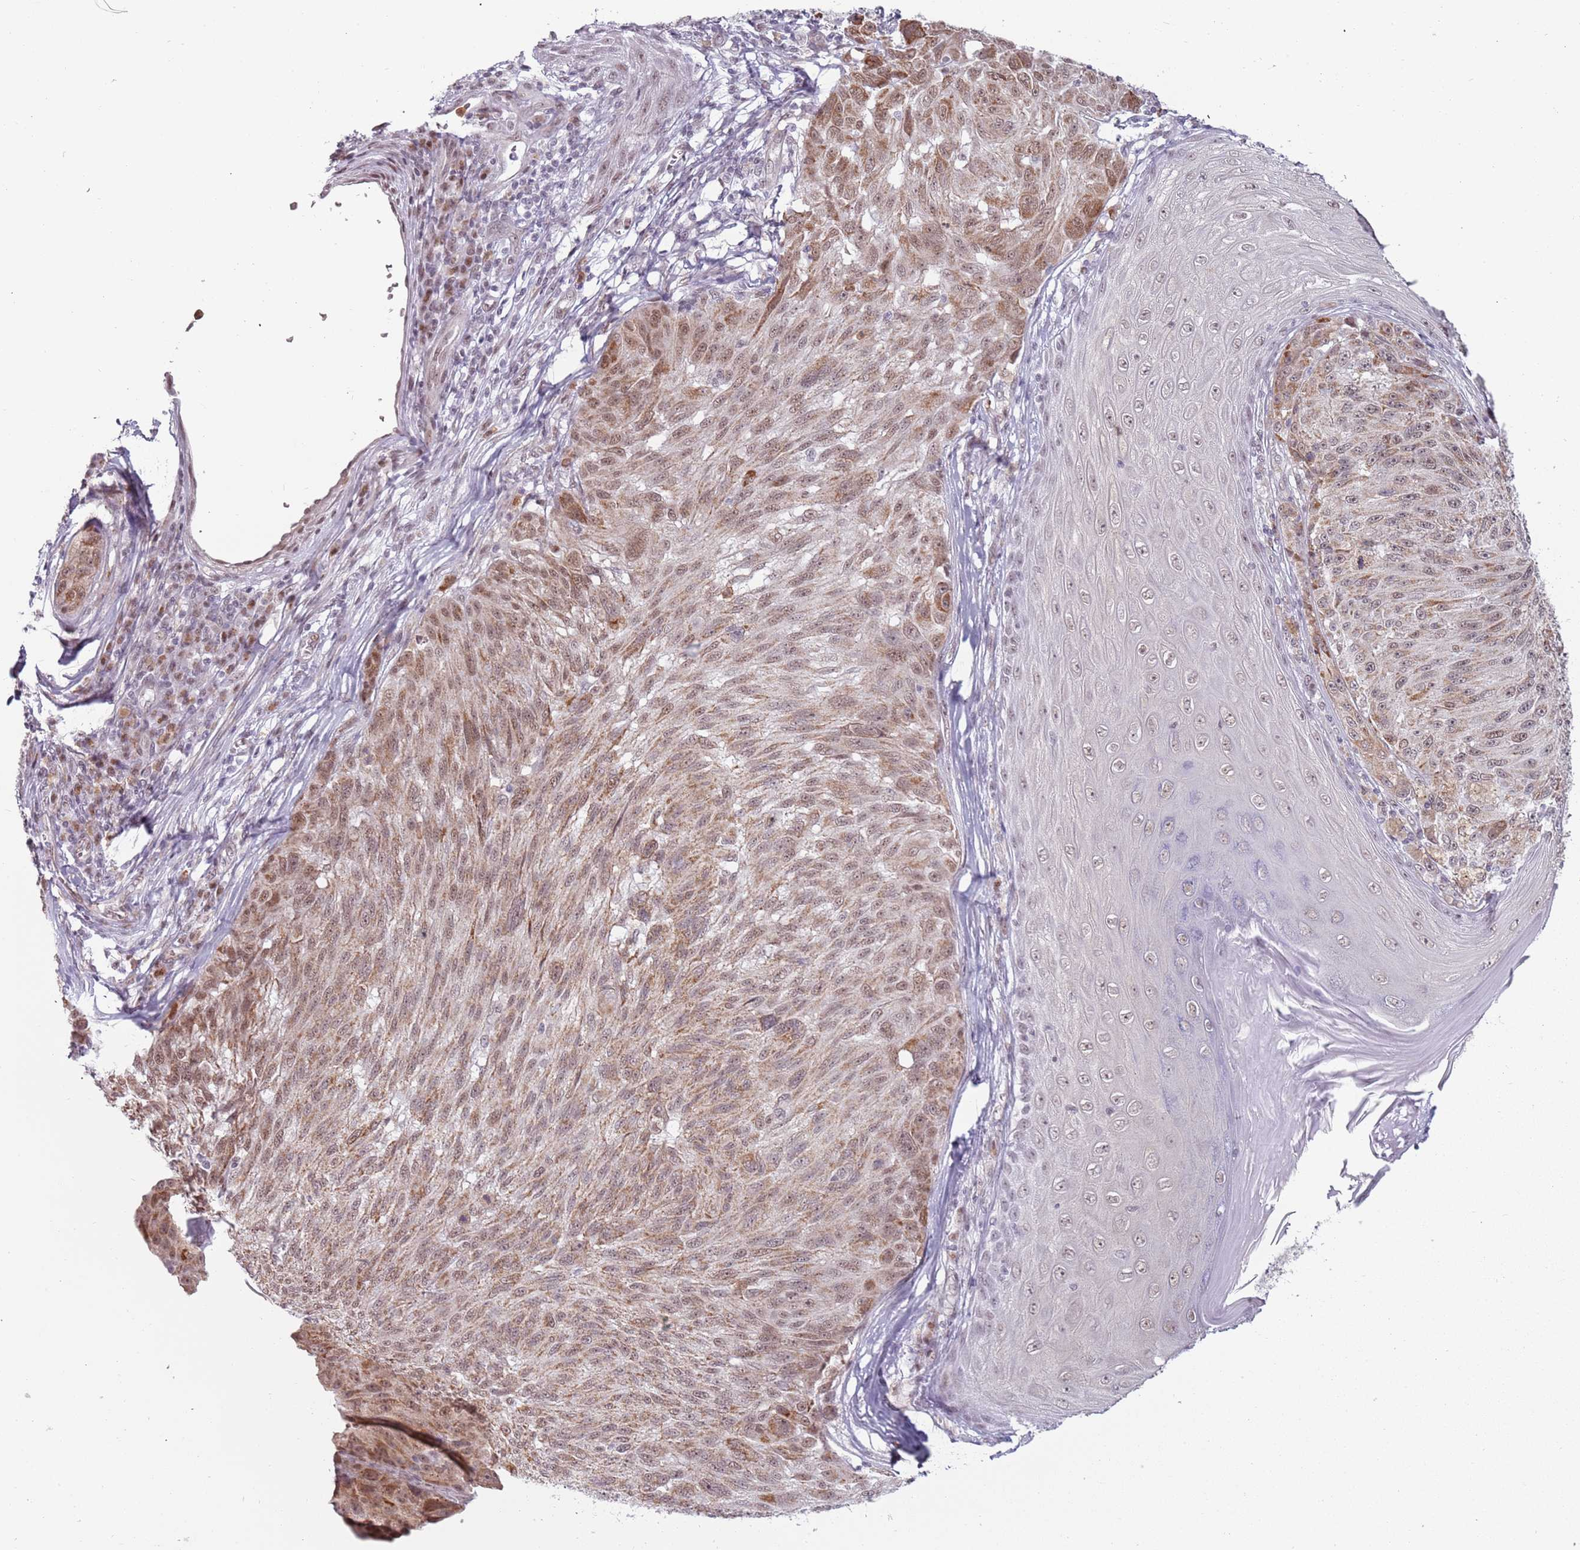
{"staining": {"intensity": "moderate", "quantity": ">75%", "location": "cytoplasmic/membranous,nuclear"}, "tissue": "melanoma", "cell_type": "Tumor cells", "image_type": "cancer", "snomed": [{"axis": "morphology", "description": "Malignant melanoma, NOS"}, {"axis": "topography", "description": "Skin"}], "caption": "The micrograph demonstrates immunohistochemical staining of malignant melanoma. There is moderate cytoplasmic/membranous and nuclear expression is seen in approximately >75% of tumor cells.", "gene": "REXO4", "patient": {"sex": "male", "age": 53}}